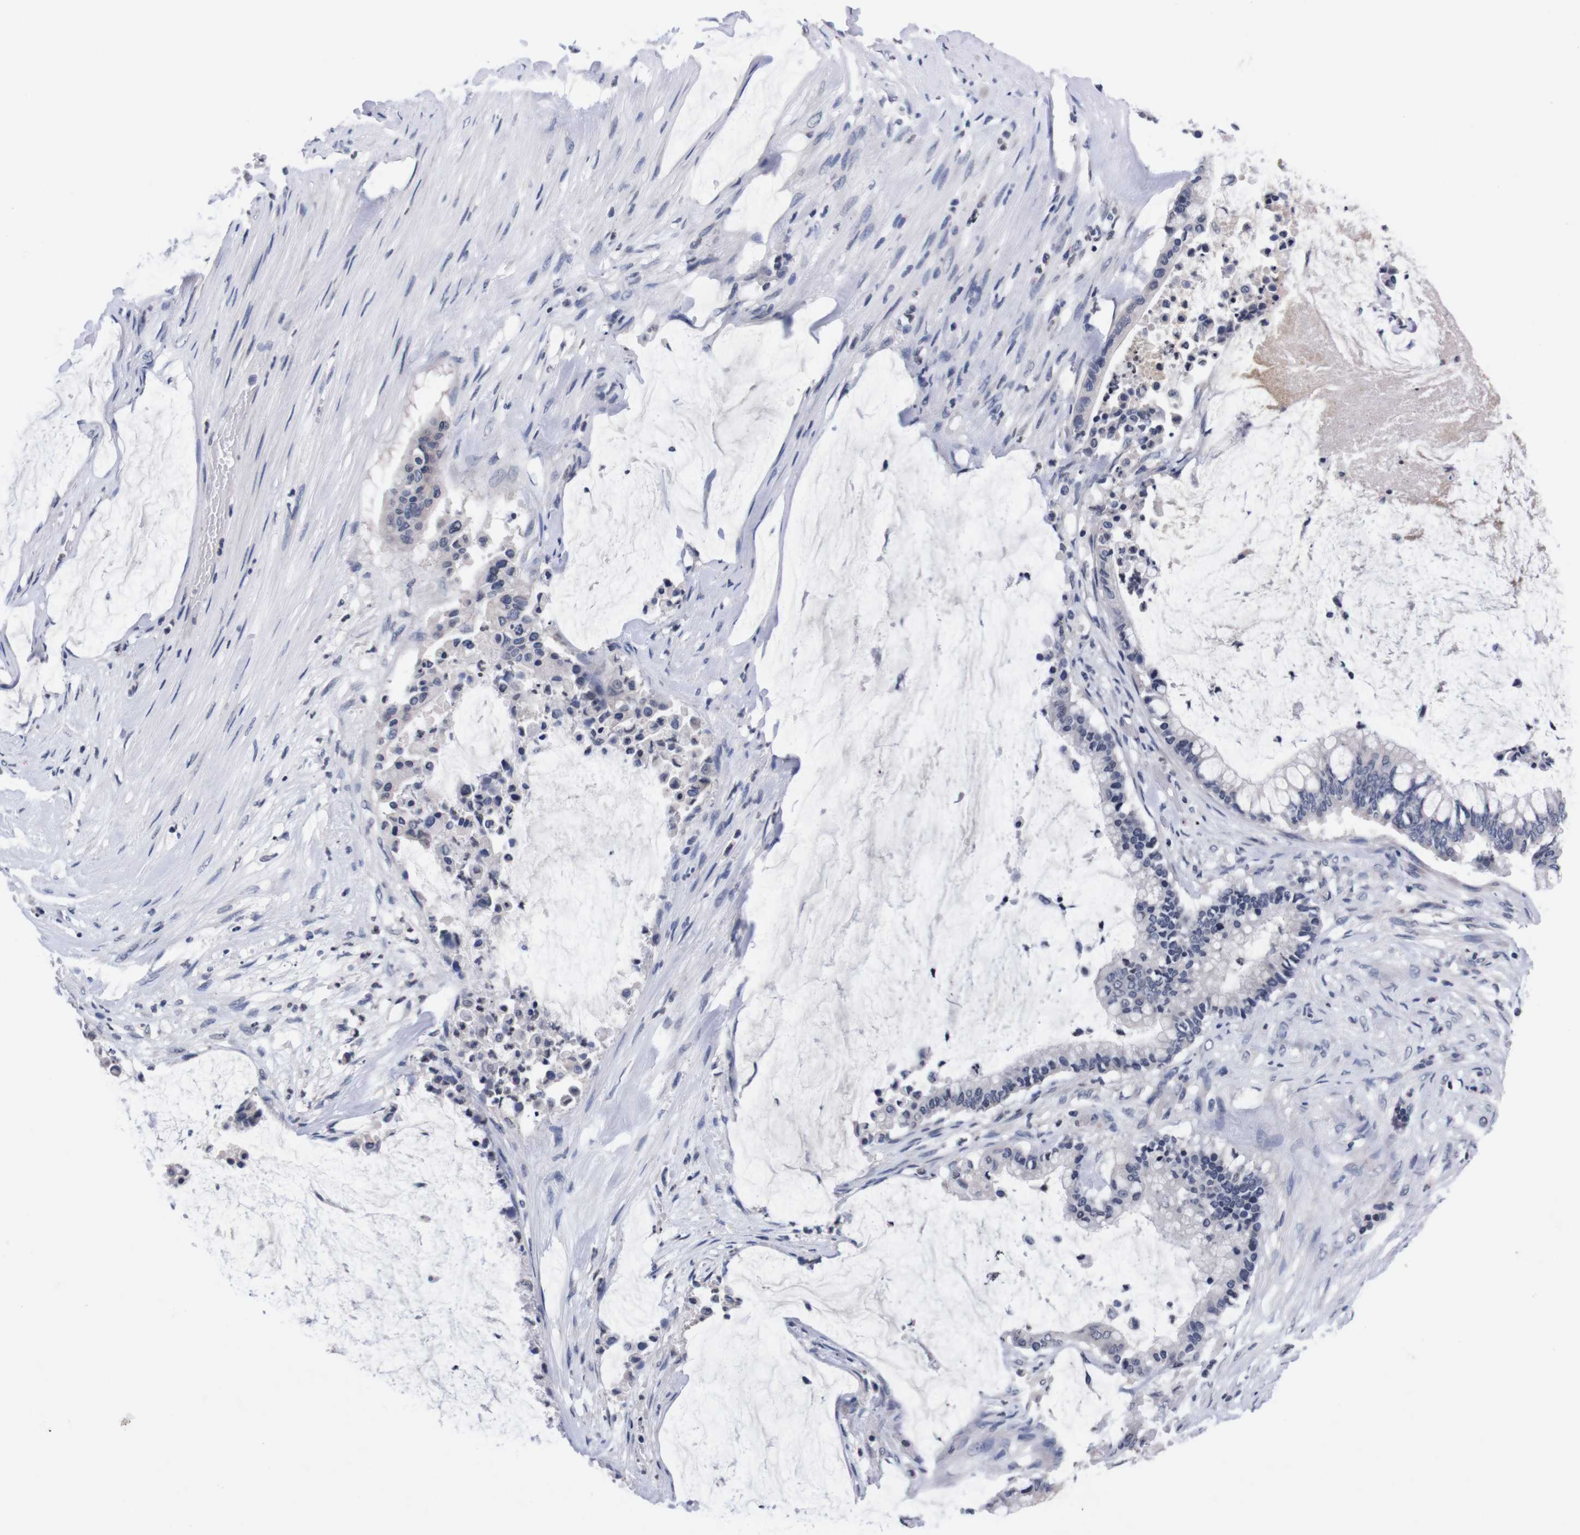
{"staining": {"intensity": "negative", "quantity": "none", "location": "none"}, "tissue": "pancreatic cancer", "cell_type": "Tumor cells", "image_type": "cancer", "snomed": [{"axis": "morphology", "description": "Adenocarcinoma, NOS"}, {"axis": "topography", "description": "Pancreas"}], "caption": "A high-resolution photomicrograph shows immunohistochemistry staining of adenocarcinoma (pancreatic), which reveals no significant expression in tumor cells.", "gene": "TNFRSF21", "patient": {"sex": "male", "age": 41}}